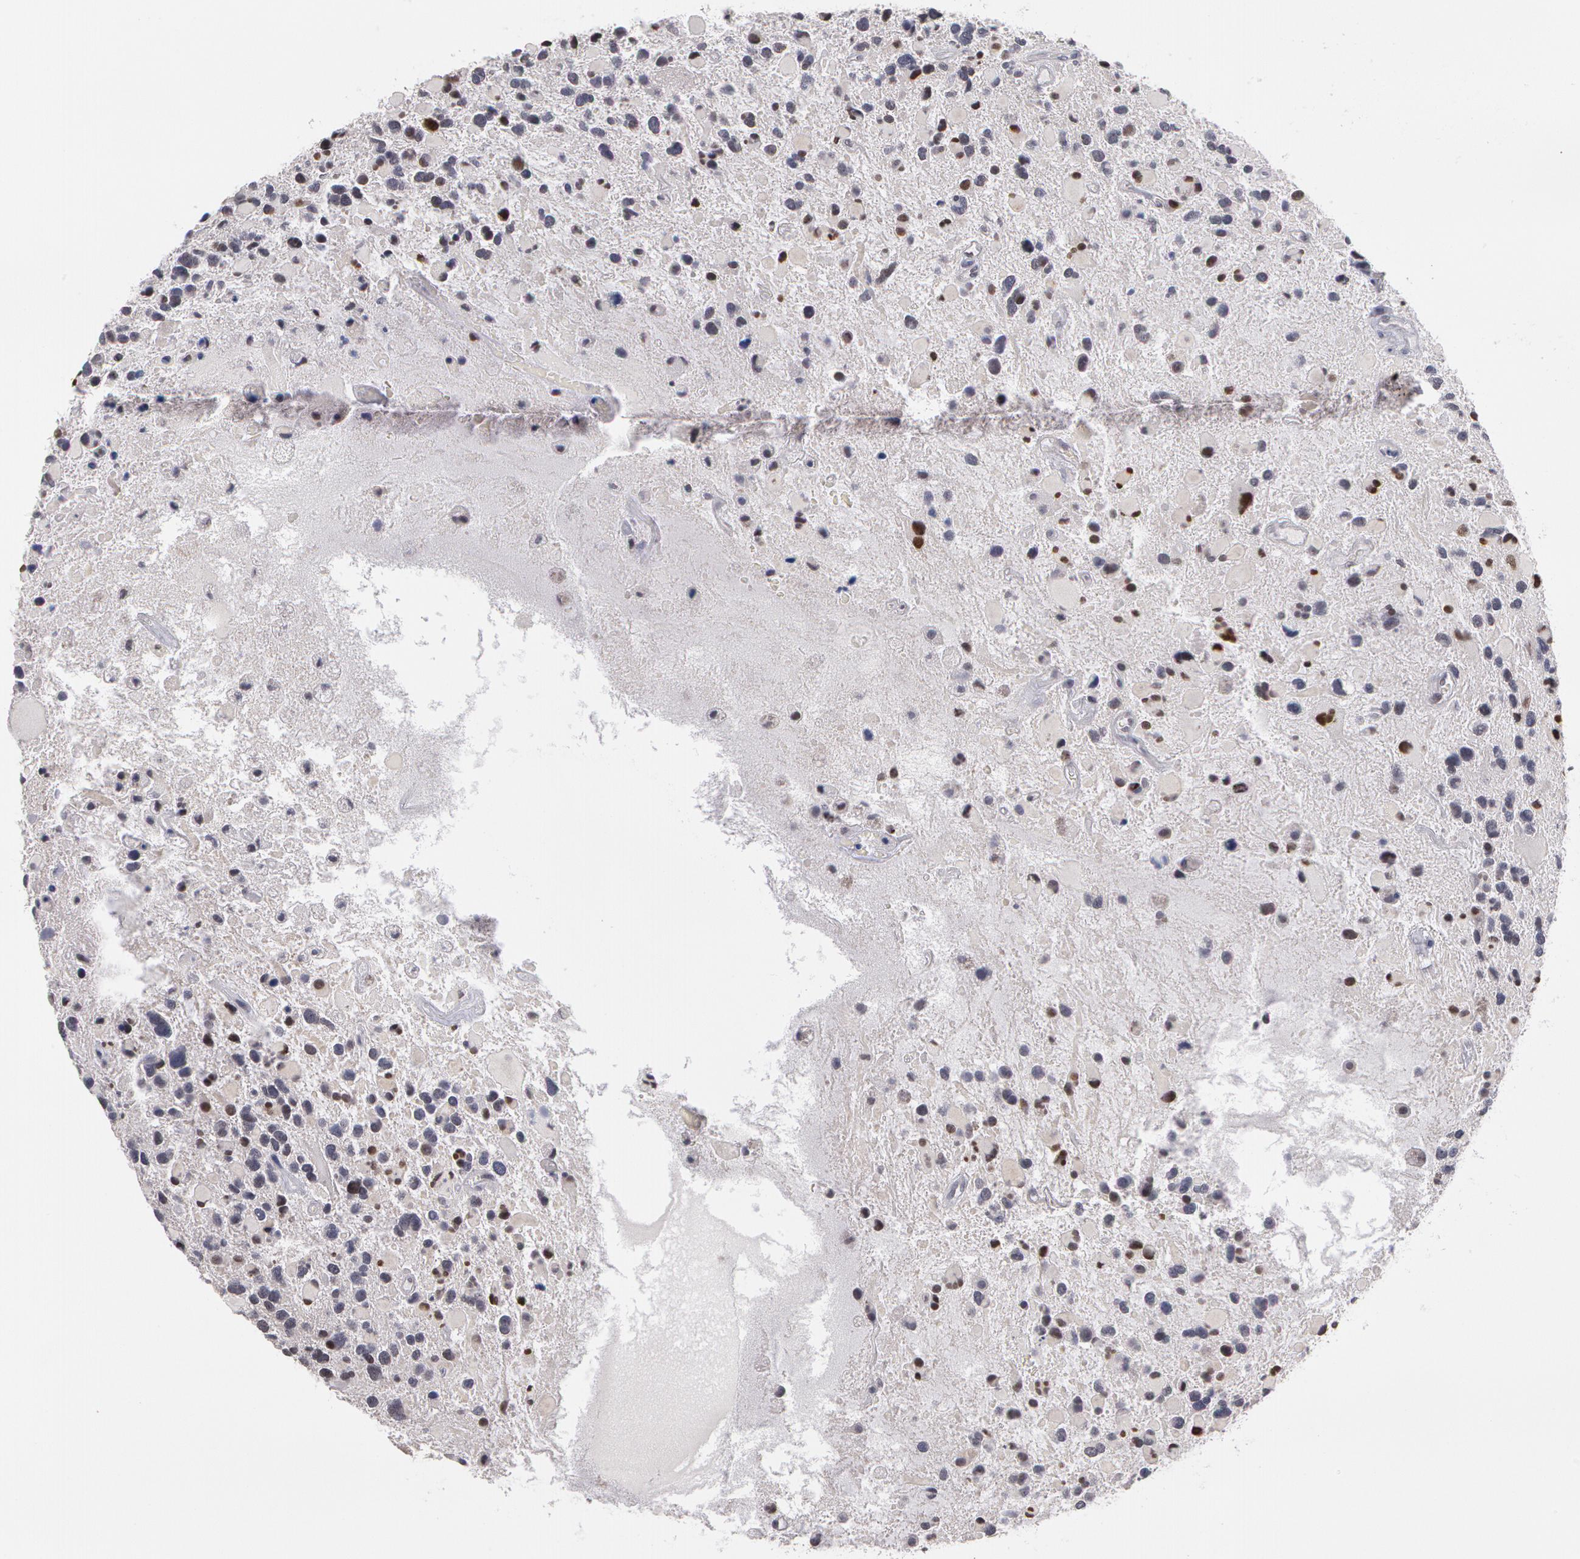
{"staining": {"intensity": "weak", "quantity": "25%-75%", "location": "nuclear"}, "tissue": "glioma", "cell_type": "Tumor cells", "image_type": "cancer", "snomed": [{"axis": "morphology", "description": "Glioma, malignant, High grade"}, {"axis": "topography", "description": "Brain"}], "caption": "High-grade glioma (malignant) stained for a protein displays weak nuclear positivity in tumor cells.", "gene": "PRICKLE1", "patient": {"sex": "female", "age": 37}}